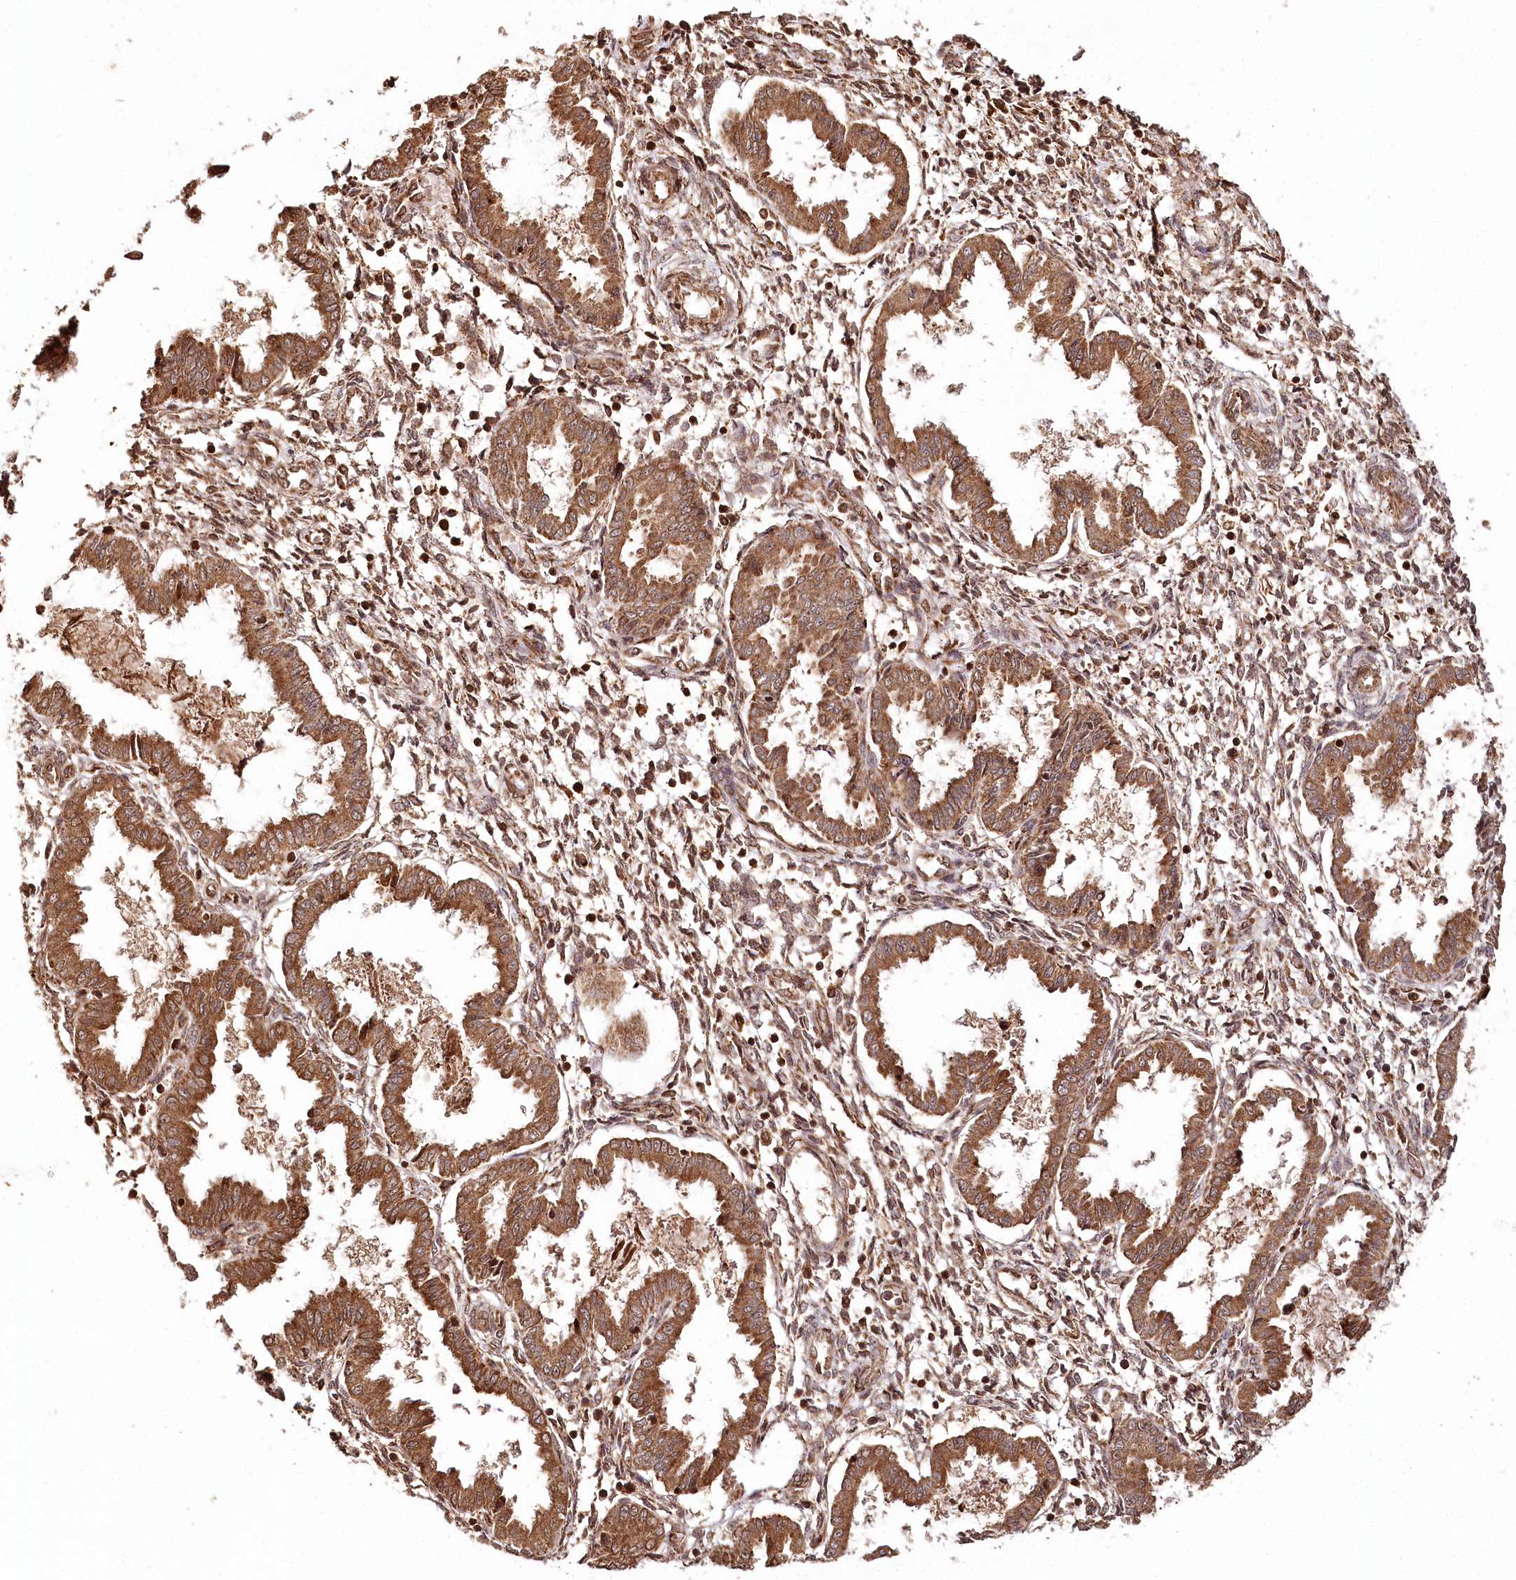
{"staining": {"intensity": "moderate", "quantity": ">75%", "location": "cytoplasmic/membranous,nuclear"}, "tissue": "endometrium", "cell_type": "Cells in endometrial stroma", "image_type": "normal", "snomed": [{"axis": "morphology", "description": "Normal tissue, NOS"}, {"axis": "topography", "description": "Endometrium"}], "caption": "Moderate cytoplasmic/membranous,nuclear staining is present in approximately >75% of cells in endometrial stroma in normal endometrium.", "gene": "ULK2", "patient": {"sex": "female", "age": 33}}